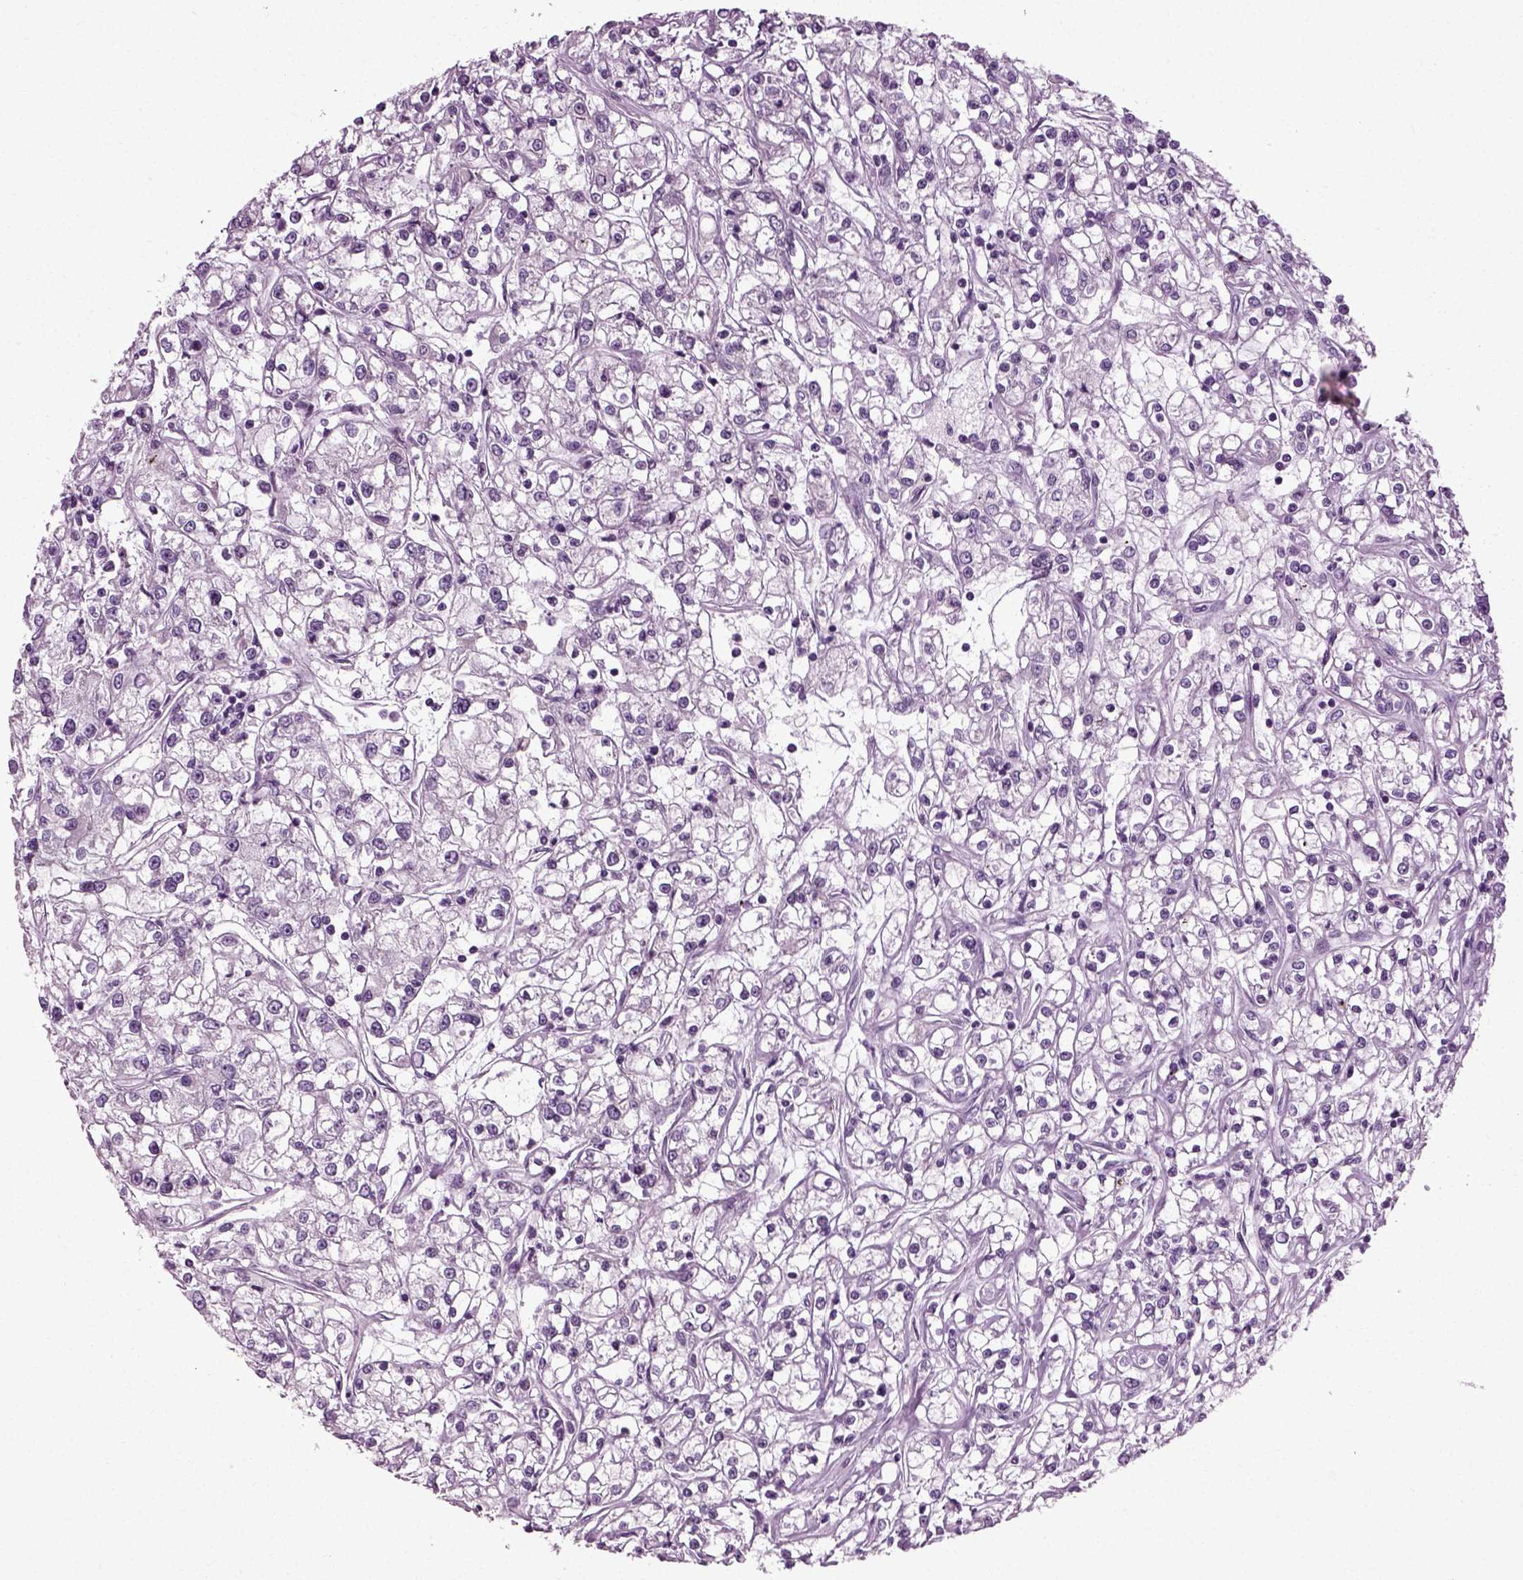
{"staining": {"intensity": "negative", "quantity": "none", "location": "none"}, "tissue": "renal cancer", "cell_type": "Tumor cells", "image_type": "cancer", "snomed": [{"axis": "morphology", "description": "Adenocarcinoma, NOS"}, {"axis": "topography", "description": "Kidney"}], "caption": "Immunohistochemistry of renal cancer (adenocarcinoma) displays no staining in tumor cells.", "gene": "SCG5", "patient": {"sex": "female", "age": 59}}